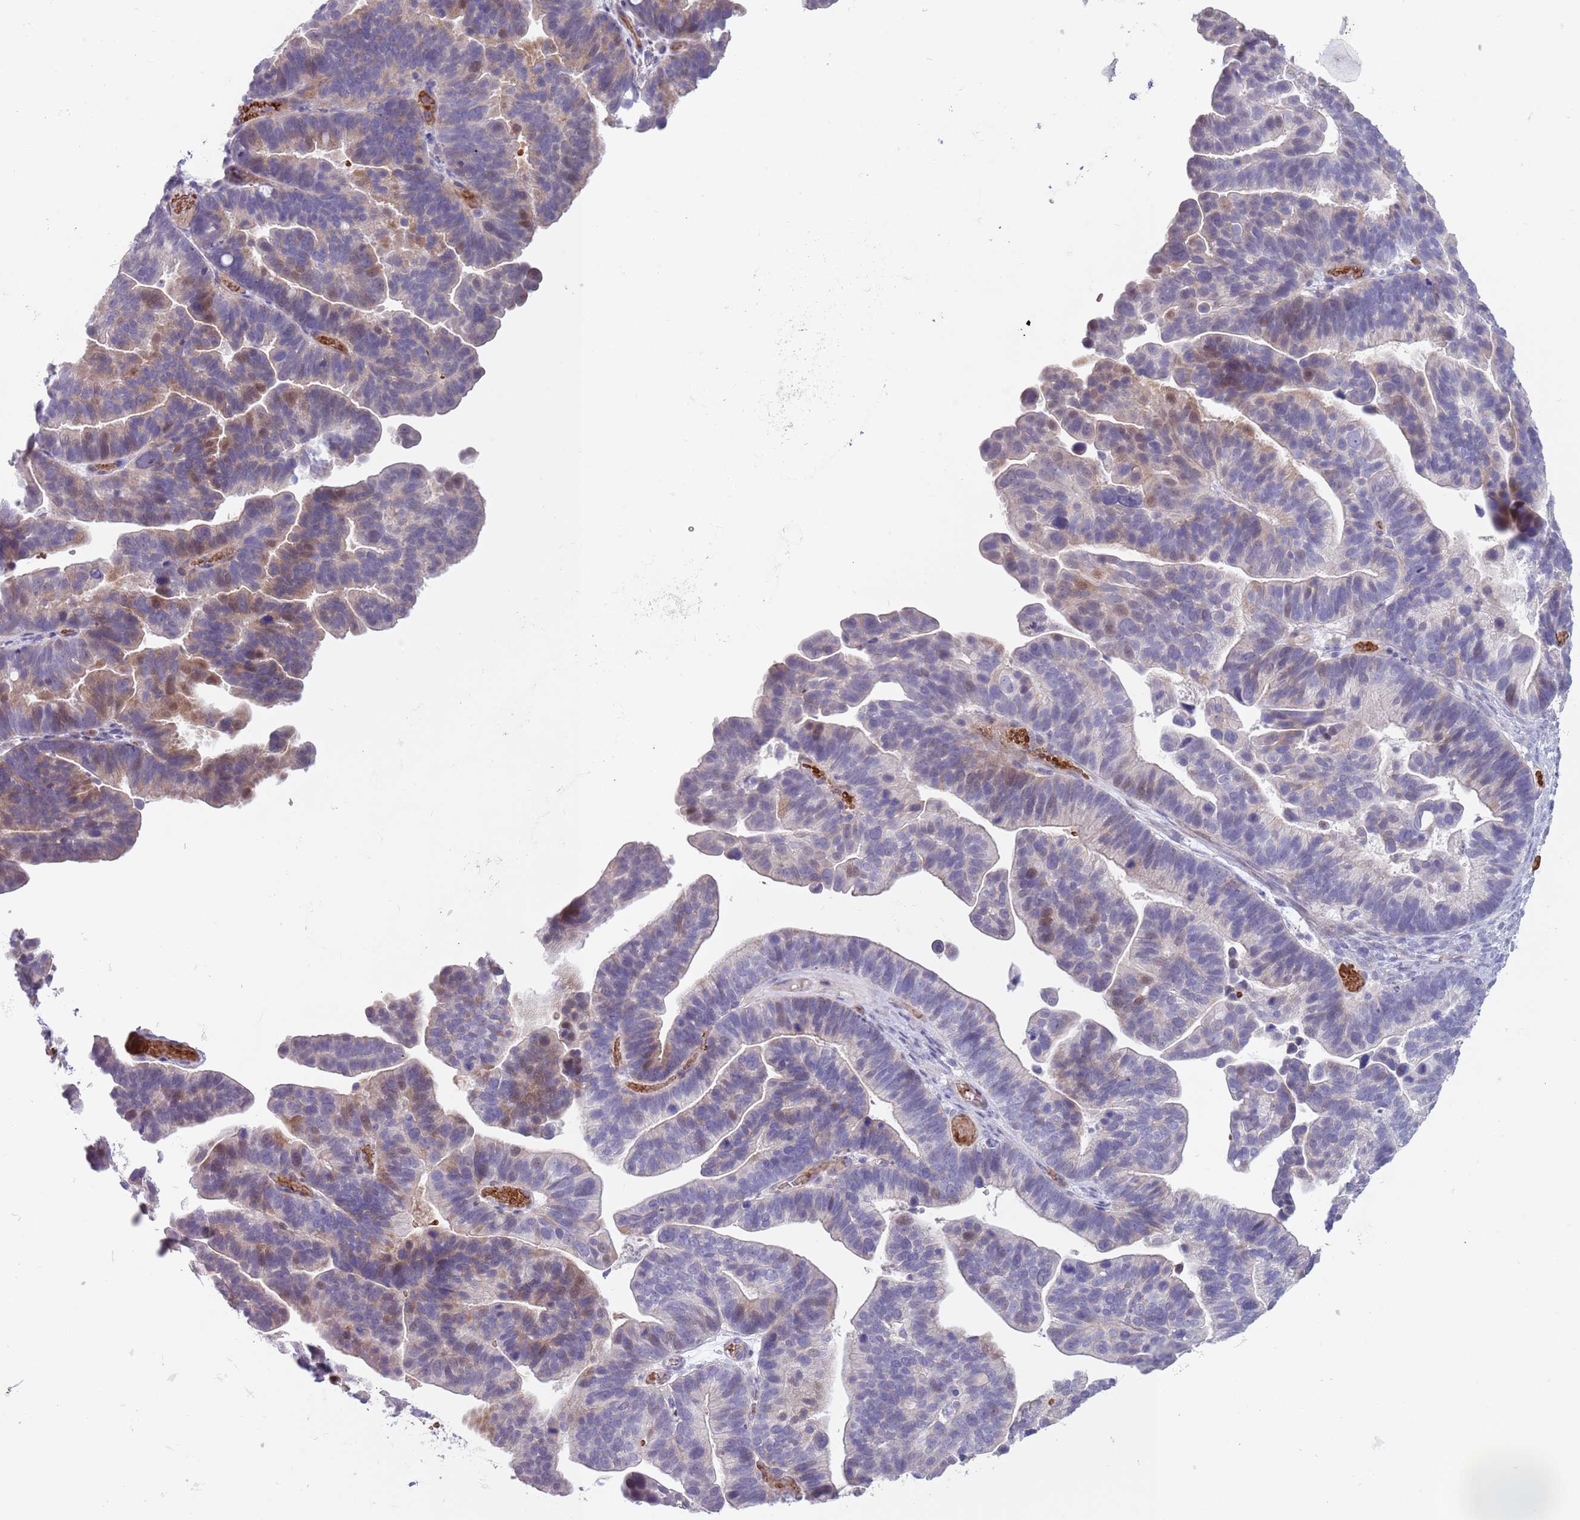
{"staining": {"intensity": "moderate", "quantity": "<25%", "location": "cytoplasmic/membranous,nuclear"}, "tissue": "ovarian cancer", "cell_type": "Tumor cells", "image_type": "cancer", "snomed": [{"axis": "morphology", "description": "Cystadenocarcinoma, serous, NOS"}, {"axis": "topography", "description": "Ovary"}], "caption": "The histopathology image displays immunohistochemical staining of ovarian cancer. There is moderate cytoplasmic/membranous and nuclear positivity is appreciated in approximately <25% of tumor cells. (IHC, brightfield microscopy, high magnification).", "gene": "ZNF14", "patient": {"sex": "female", "age": 56}}